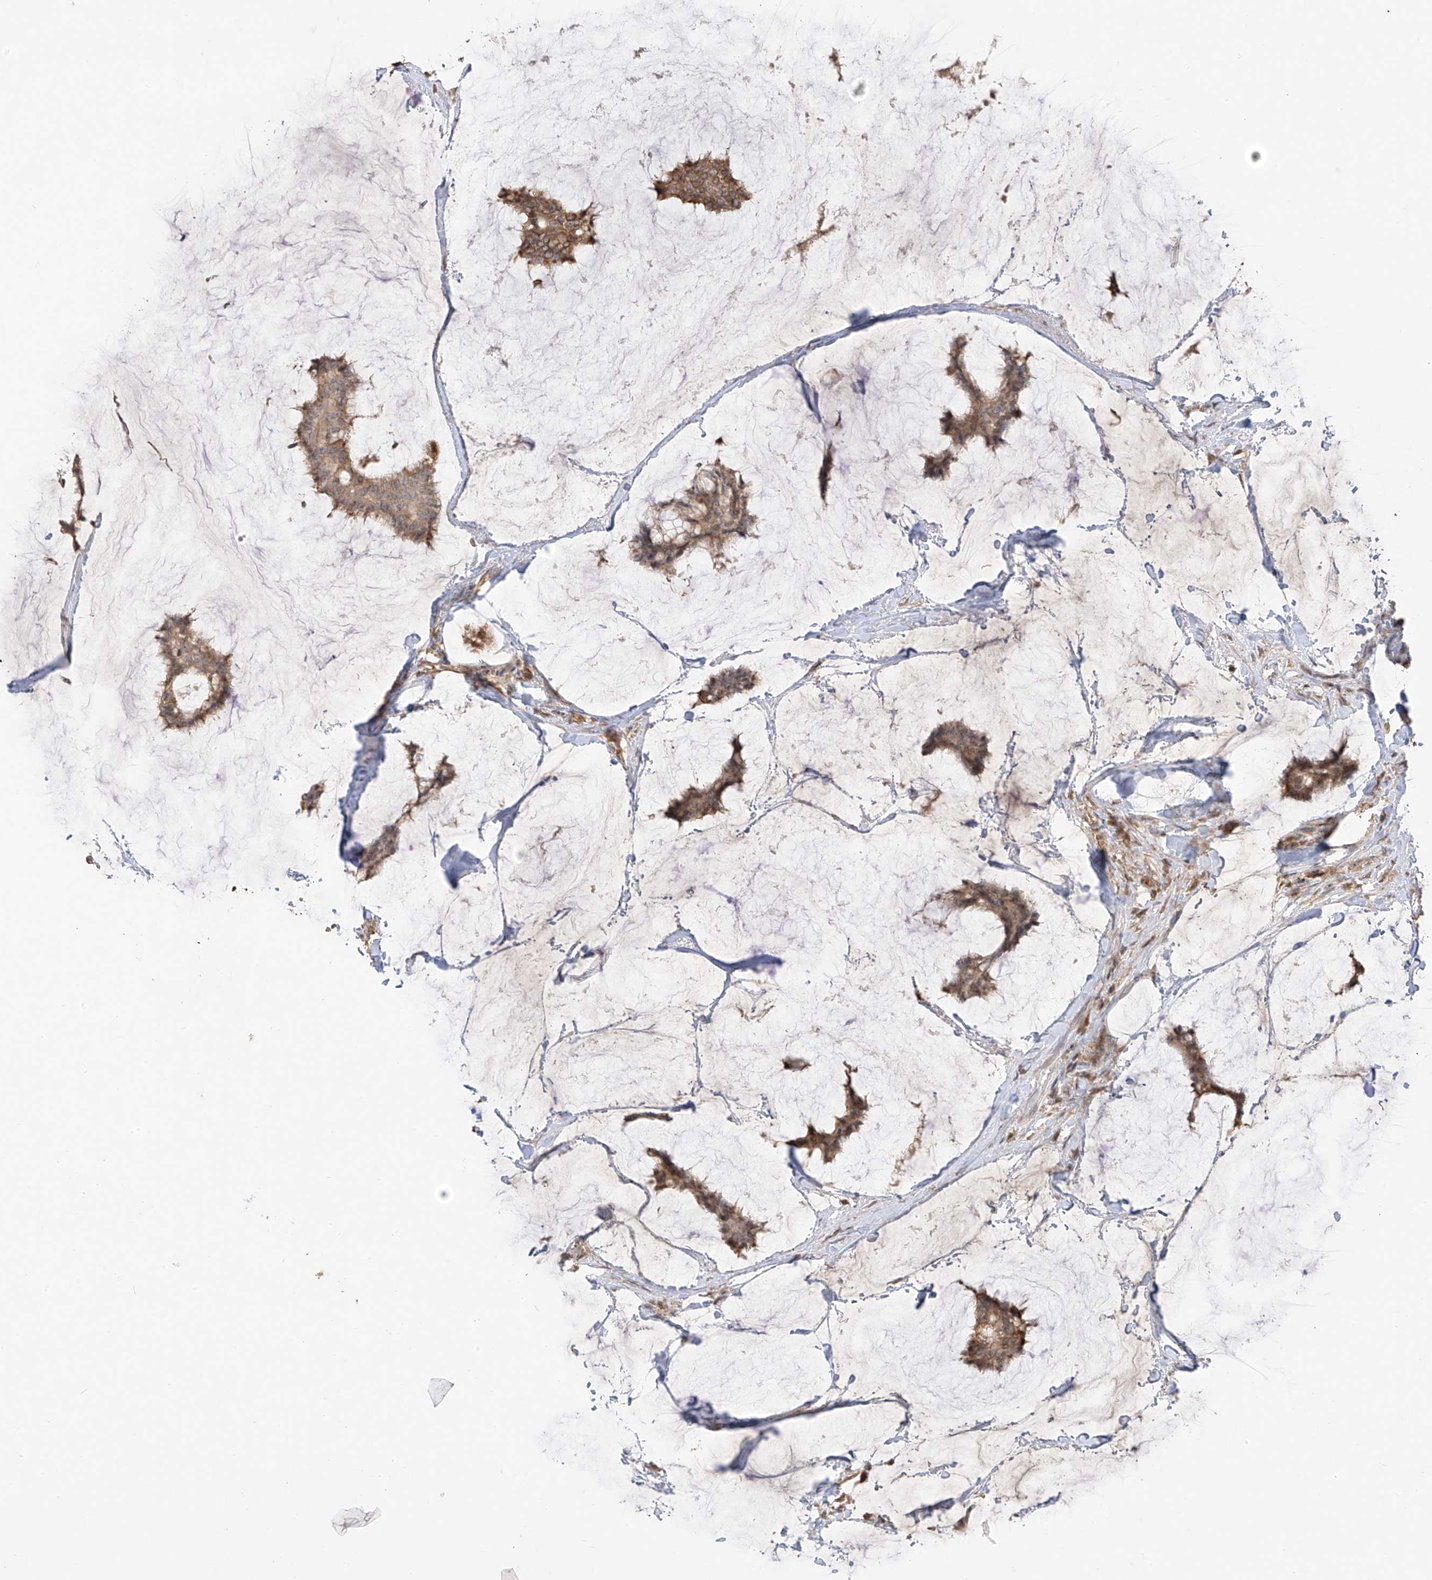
{"staining": {"intensity": "moderate", "quantity": ">75%", "location": "cytoplasmic/membranous"}, "tissue": "breast cancer", "cell_type": "Tumor cells", "image_type": "cancer", "snomed": [{"axis": "morphology", "description": "Duct carcinoma"}, {"axis": "topography", "description": "Breast"}], "caption": "About >75% of tumor cells in human breast cancer show moderate cytoplasmic/membranous protein positivity as visualized by brown immunohistochemical staining.", "gene": "COLGALT2", "patient": {"sex": "female", "age": 93}}